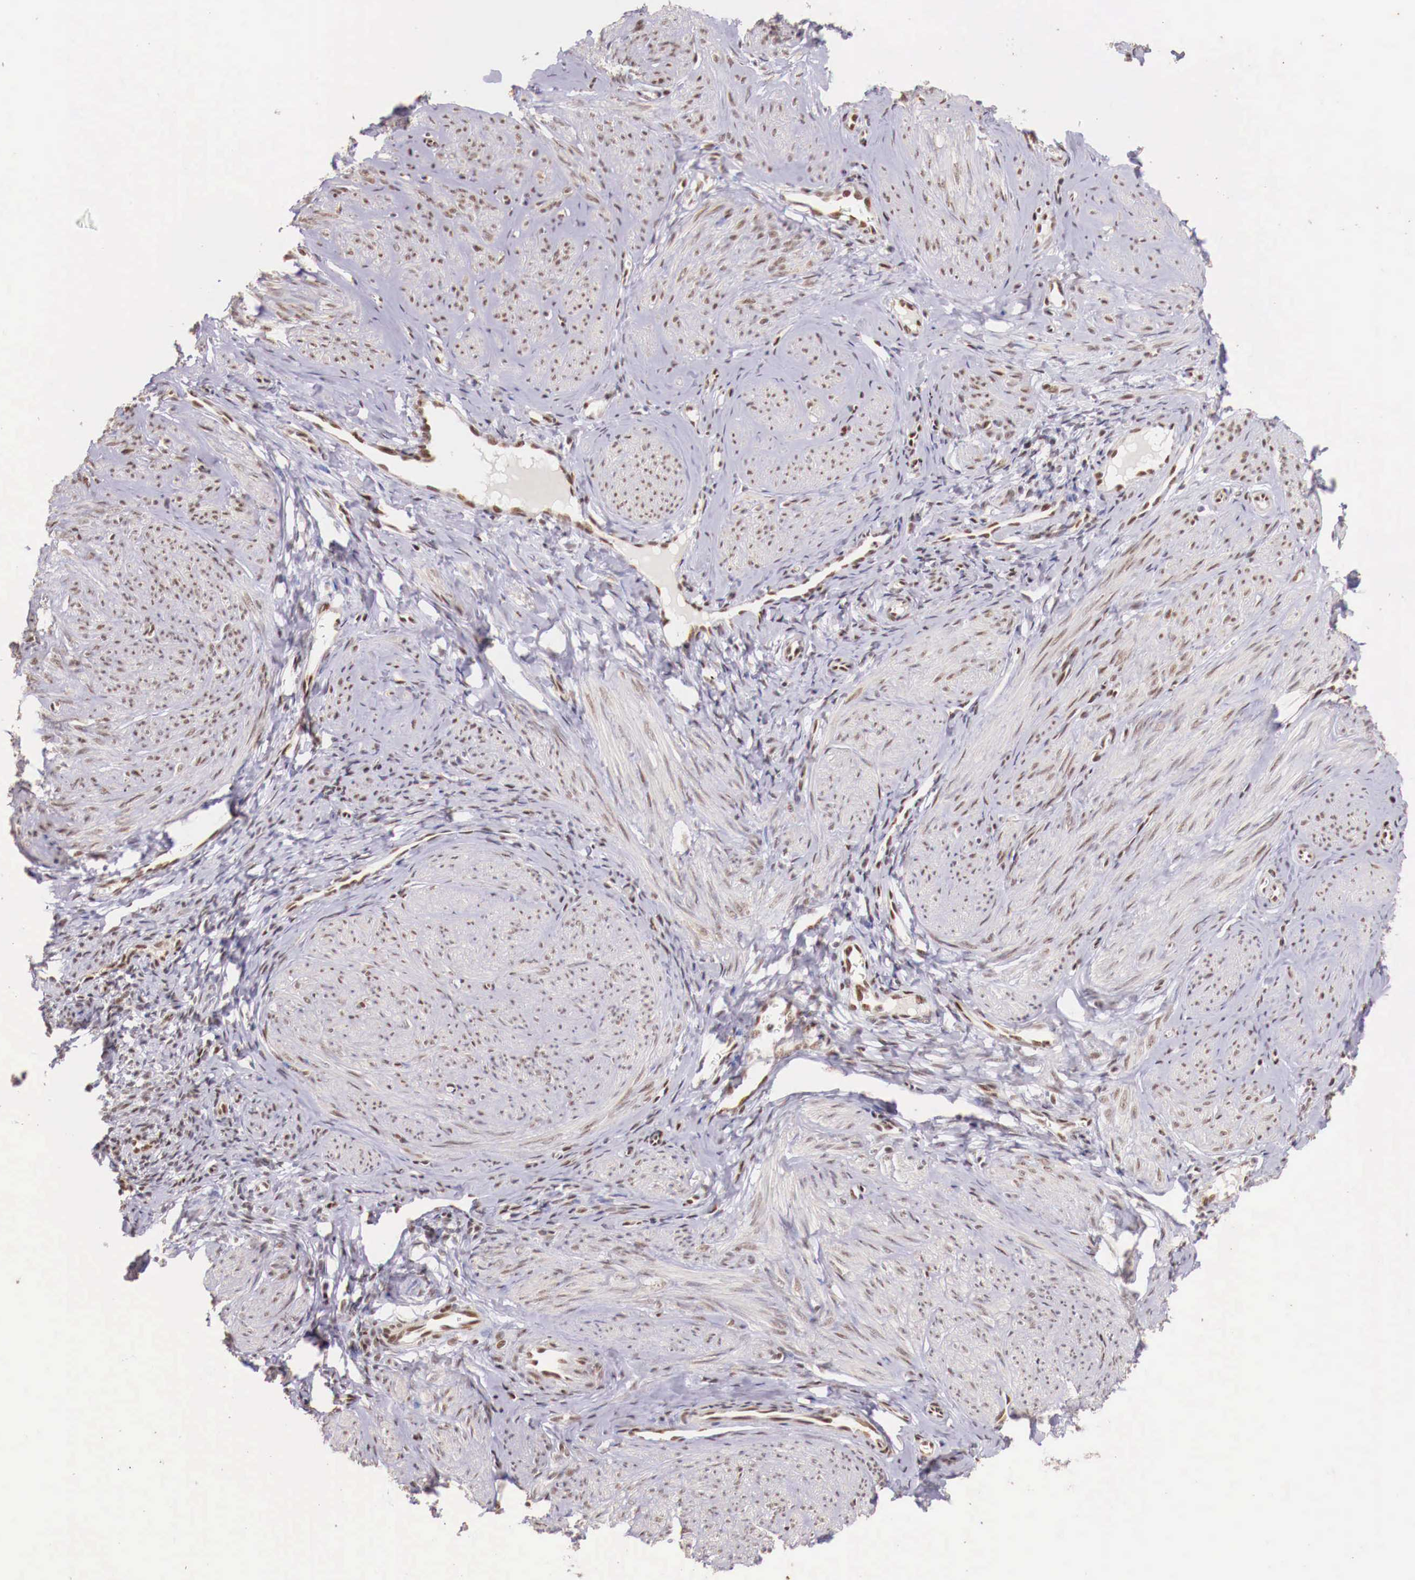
{"staining": {"intensity": "weak", "quantity": "25%-75%", "location": "nuclear"}, "tissue": "smooth muscle", "cell_type": "Smooth muscle cells", "image_type": "normal", "snomed": [{"axis": "morphology", "description": "Normal tissue, NOS"}, {"axis": "topography", "description": "Uterus"}], "caption": "DAB (3,3'-diaminobenzidine) immunohistochemical staining of unremarkable smooth muscle displays weak nuclear protein staining in about 25%-75% of smooth muscle cells.", "gene": "SP1", "patient": {"sex": "female", "age": 45}}